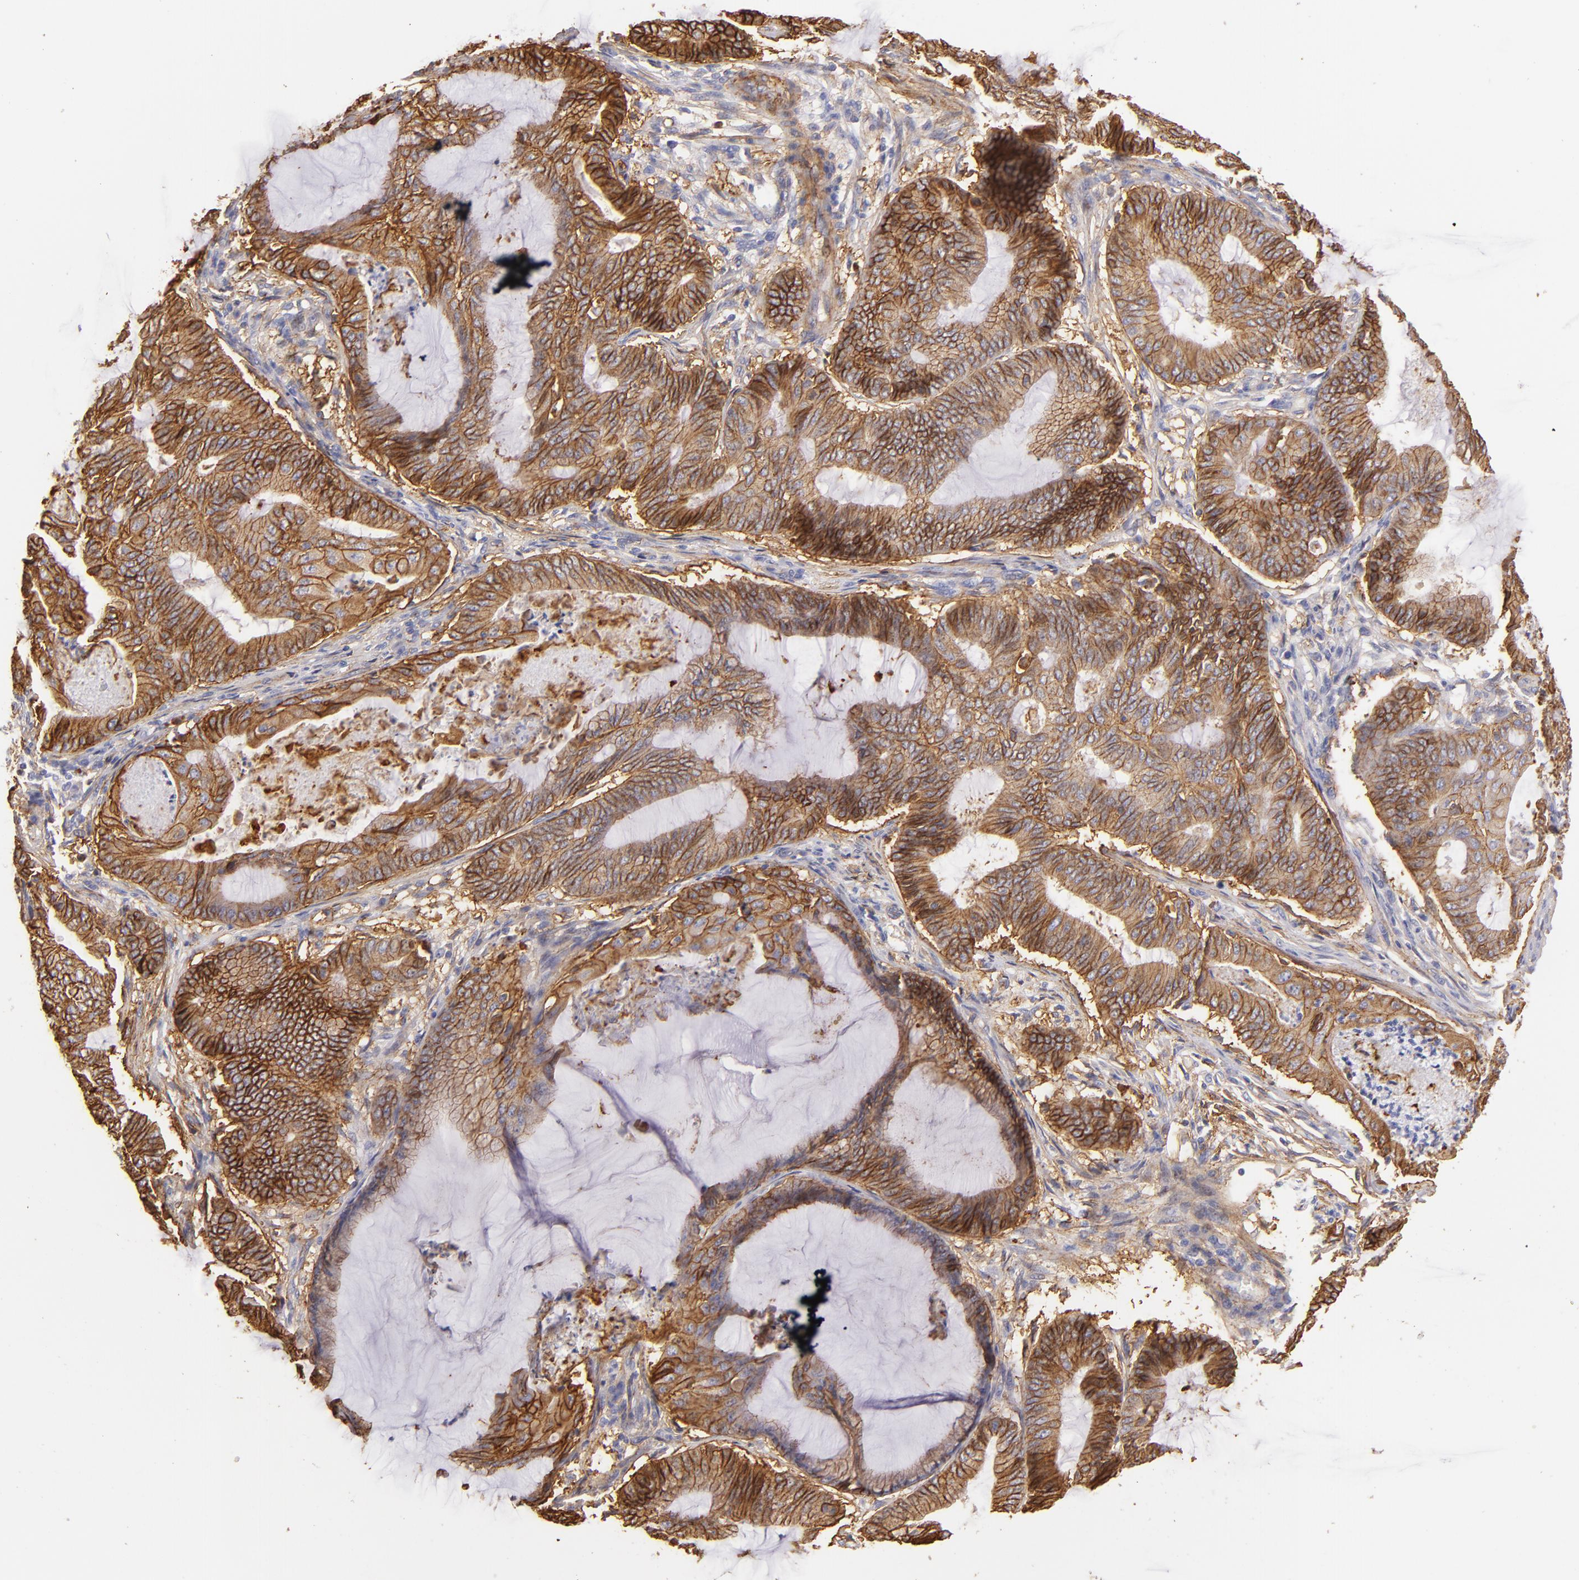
{"staining": {"intensity": "moderate", "quantity": ">75%", "location": "cytoplasmic/membranous"}, "tissue": "endometrial cancer", "cell_type": "Tumor cells", "image_type": "cancer", "snomed": [{"axis": "morphology", "description": "Adenocarcinoma, NOS"}, {"axis": "topography", "description": "Endometrium"}], "caption": "This is a micrograph of immunohistochemistry staining of endometrial cancer, which shows moderate expression in the cytoplasmic/membranous of tumor cells.", "gene": "CD151", "patient": {"sex": "female", "age": 63}}